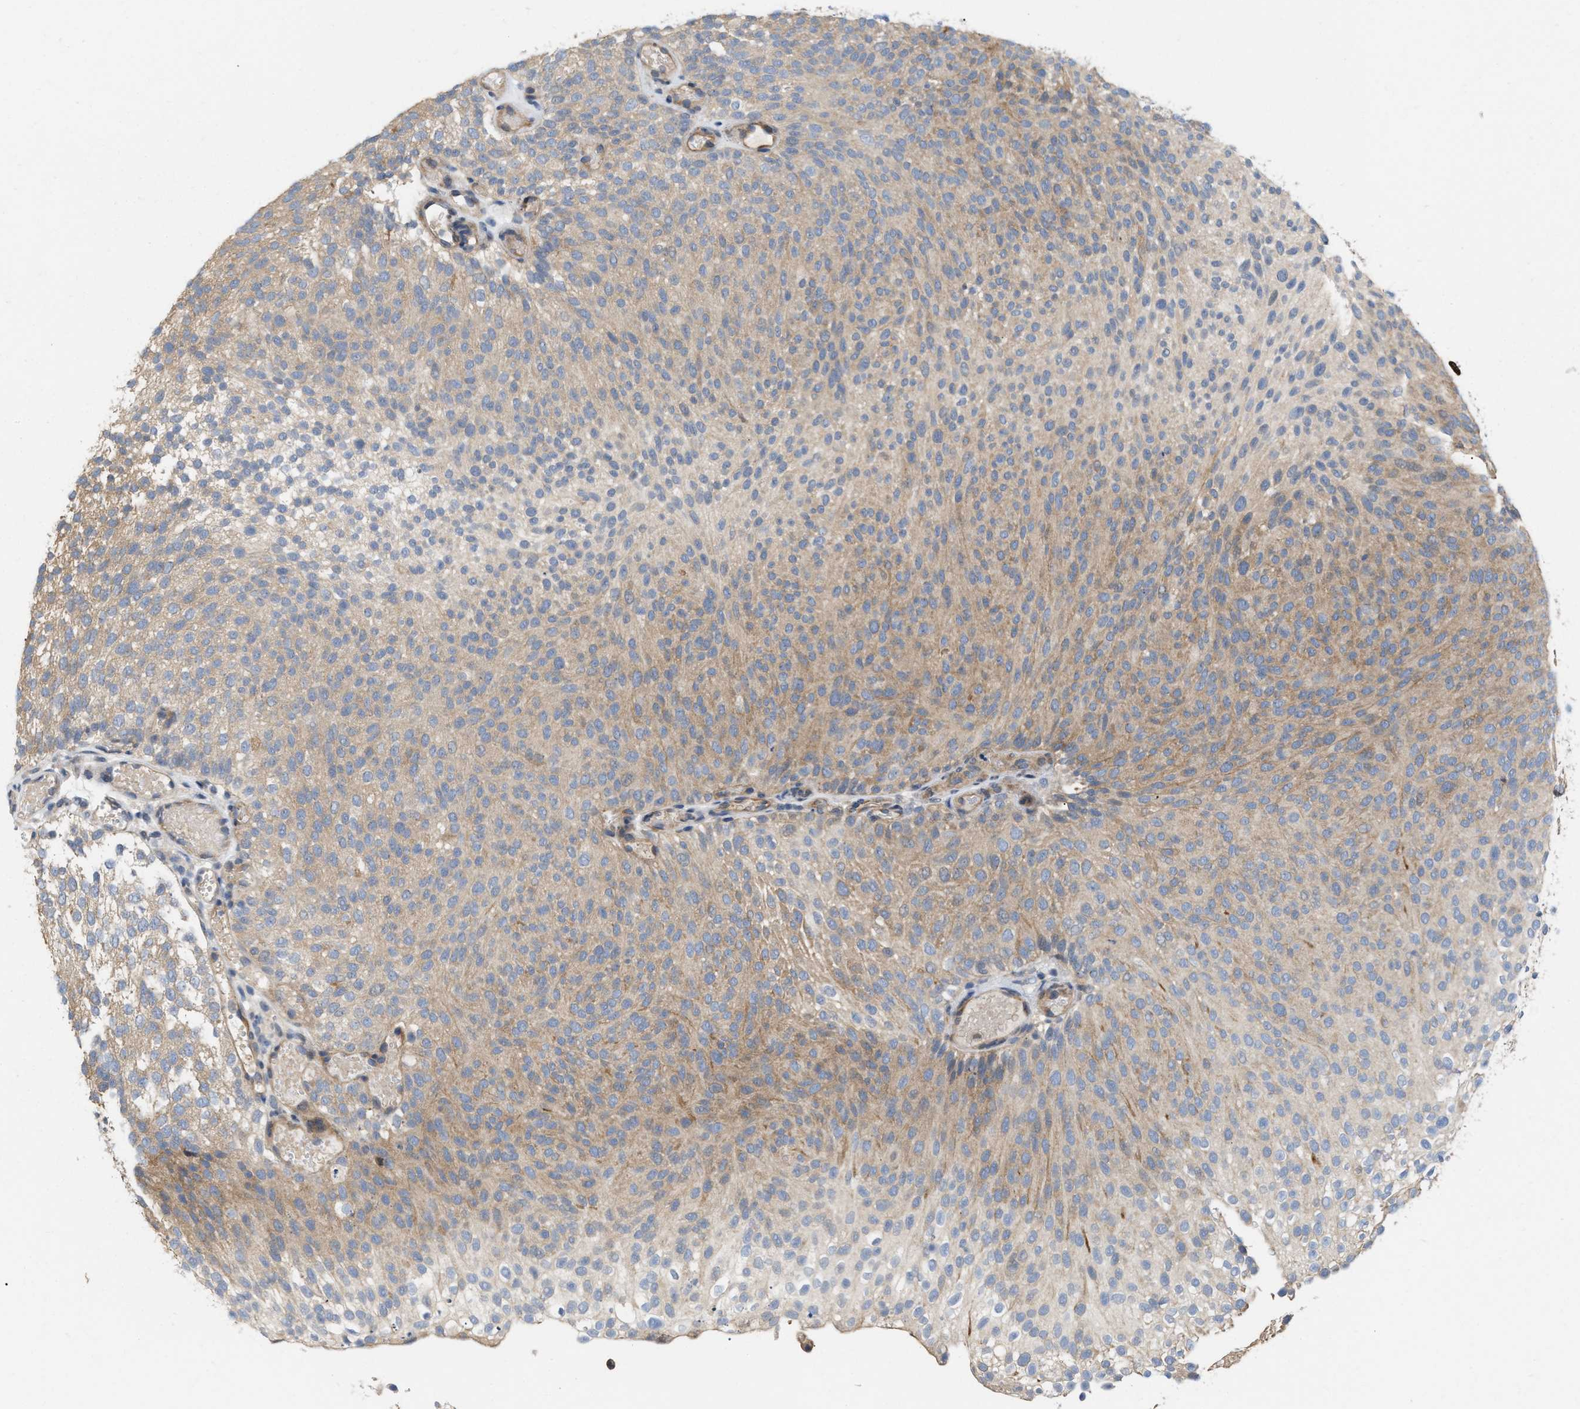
{"staining": {"intensity": "weak", "quantity": ">75%", "location": "cytoplasmic/membranous"}, "tissue": "urothelial cancer", "cell_type": "Tumor cells", "image_type": "cancer", "snomed": [{"axis": "morphology", "description": "Urothelial carcinoma, Low grade"}, {"axis": "topography", "description": "Urinary bladder"}], "caption": "Urothelial cancer stained with a protein marker displays weak staining in tumor cells.", "gene": "CSNK1A1", "patient": {"sex": "male", "age": 78}}